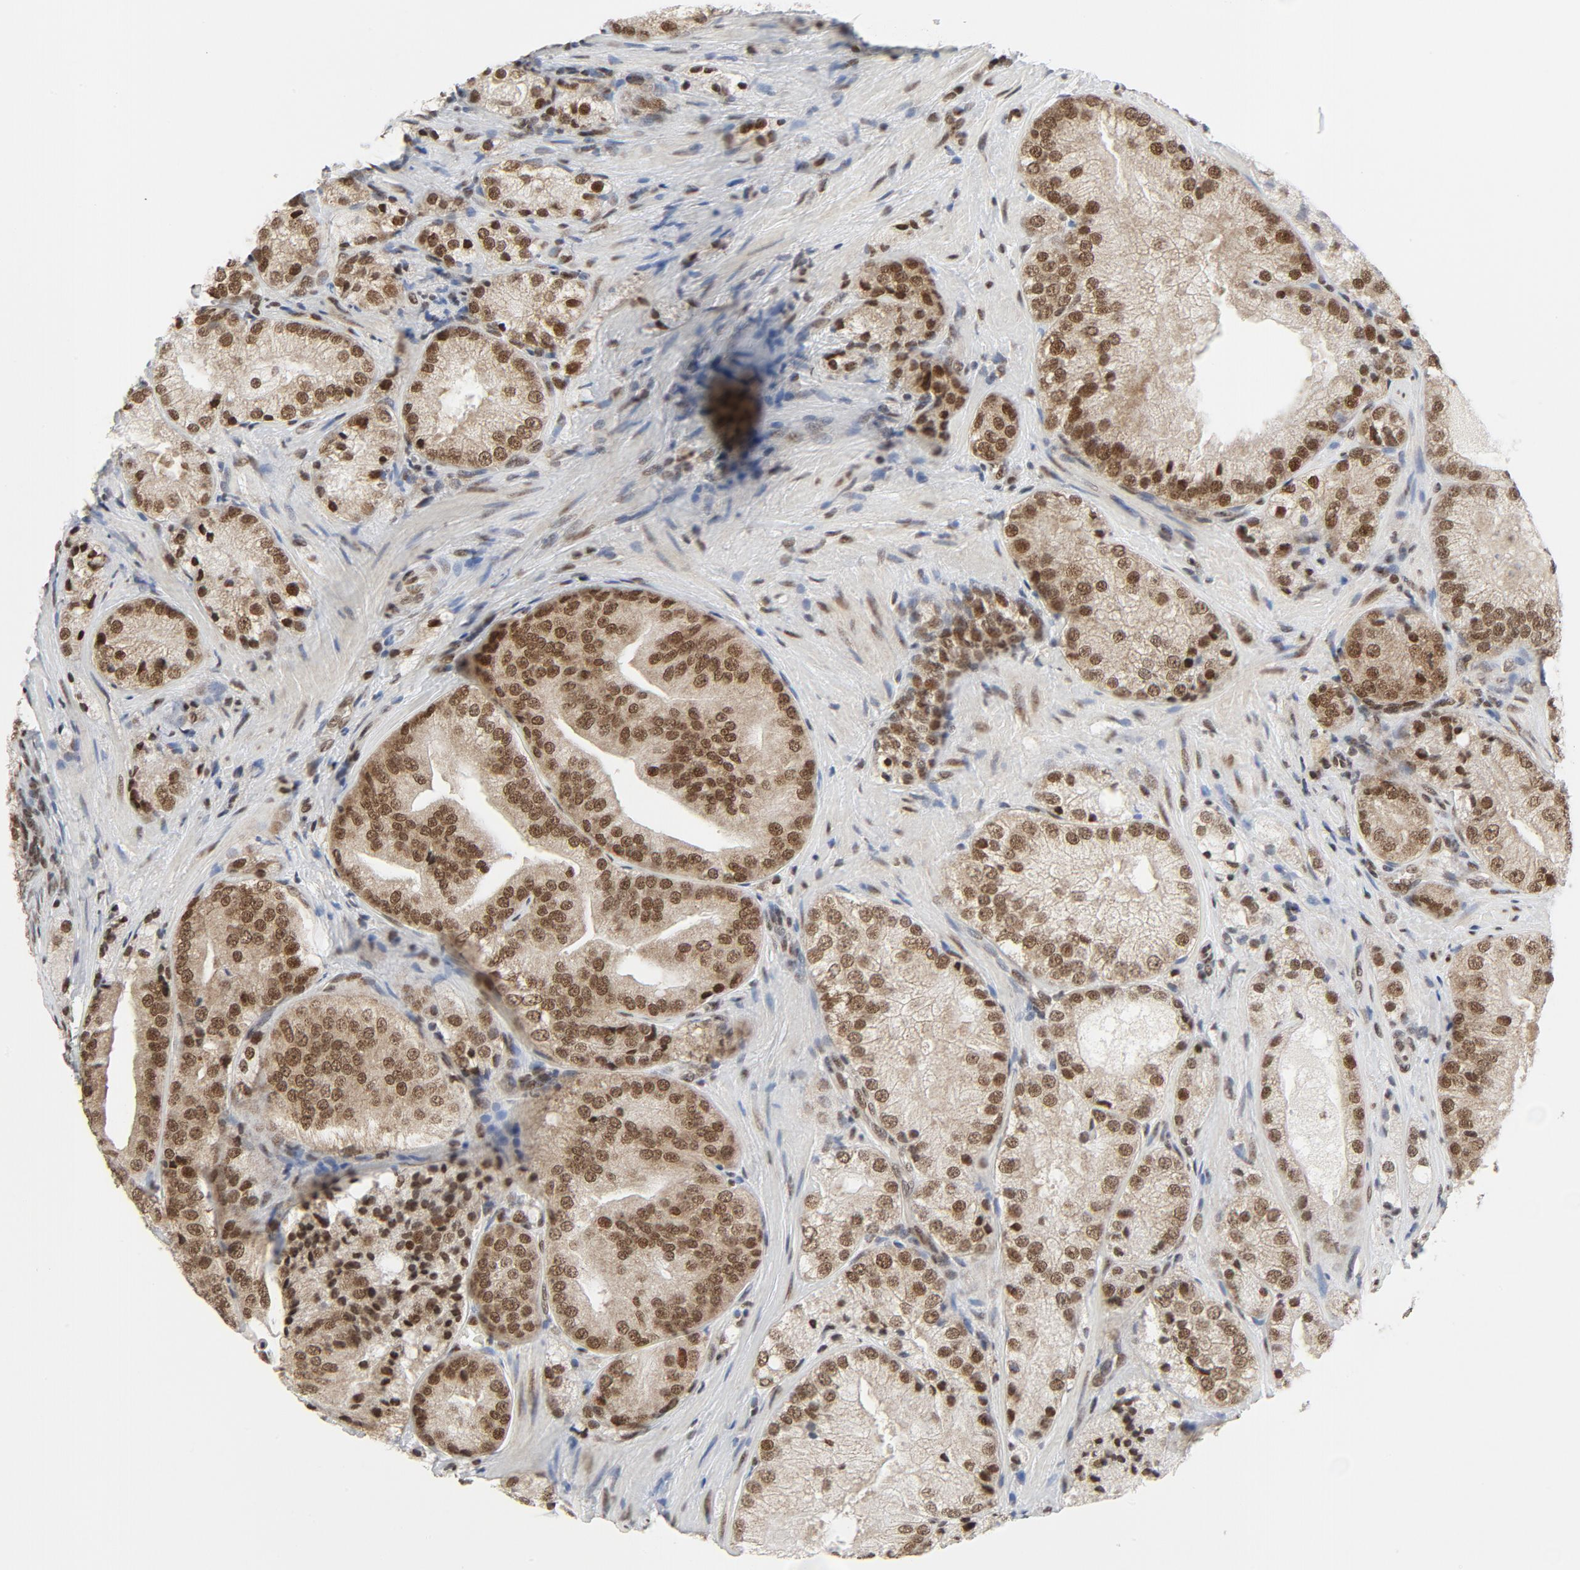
{"staining": {"intensity": "moderate", "quantity": ">75%", "location": "nuclear"}, "tissue": "prostate cancer", "cell_type": "Tumor cells", "image_type": "cancer", "snomed": [{"axis": "morphology", "description": "Adenocarcinoma, Low grade"}, {"axis": "topography", "description": "Prostate"}], "caption": "Prostate adenocarcinoma (low-grade) tissue exhibits moderate nuclear staining in about >75% of tumor cells", "gene": "ERCC1", "patient": {"sex": "male", "age": 60}}